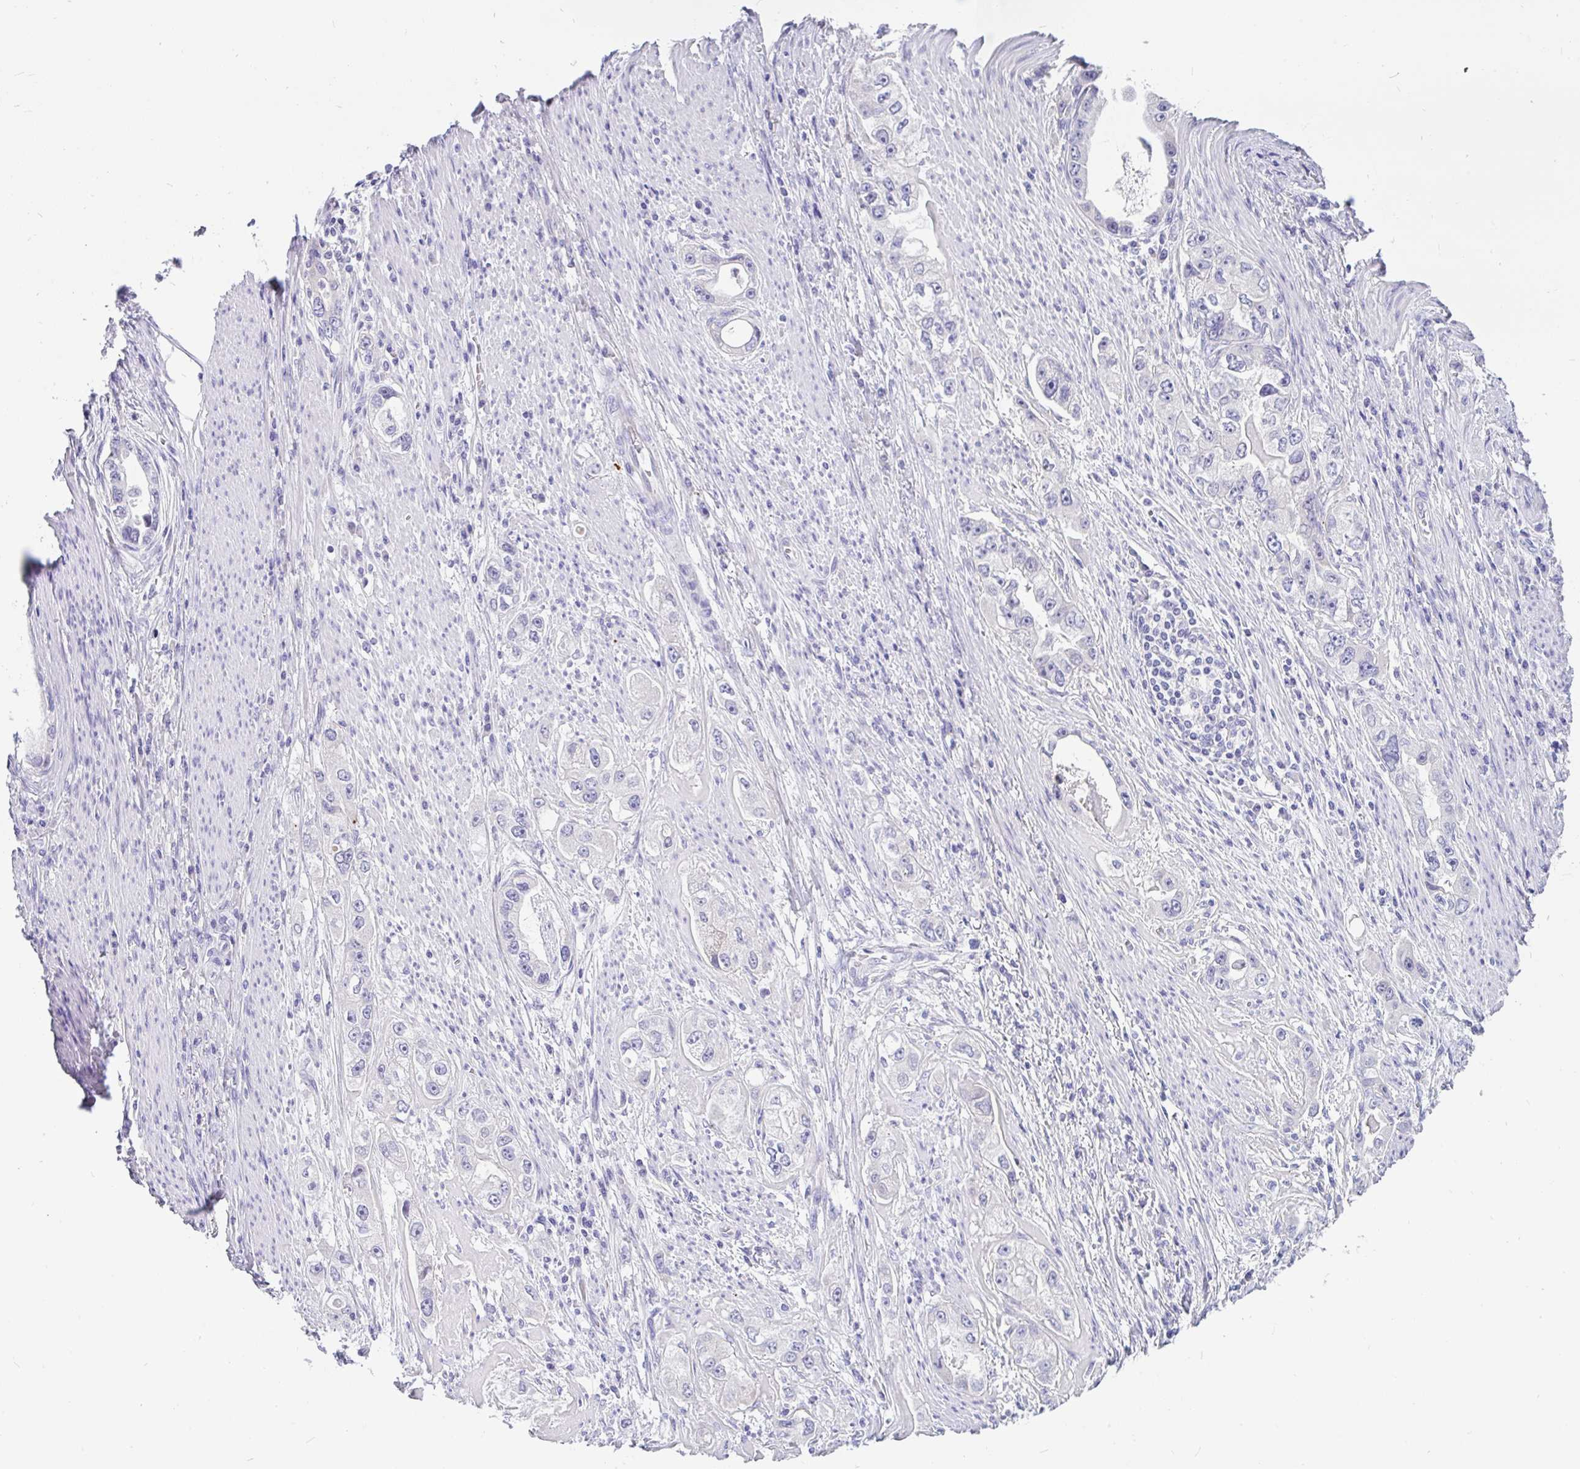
{"staining": {"intensity": "negative", "quantity": "none", "location": "none"}, "tissue": "stomach cancer", "cell_type": "Tumor cells", "image_type": "cancer", "snomed": [{"axis": "morphology", "description": "Adenocarcinoma, NOS"}, {"axis": "topography", "description": "Stomach, lower"}], "caption": "IHC histopathology image of stomach cancer stained for a protein (brown), which displays no expression in tumor cells.", "gene": "KIAA2013", "patient": {"sex": "female", "age": 93}}